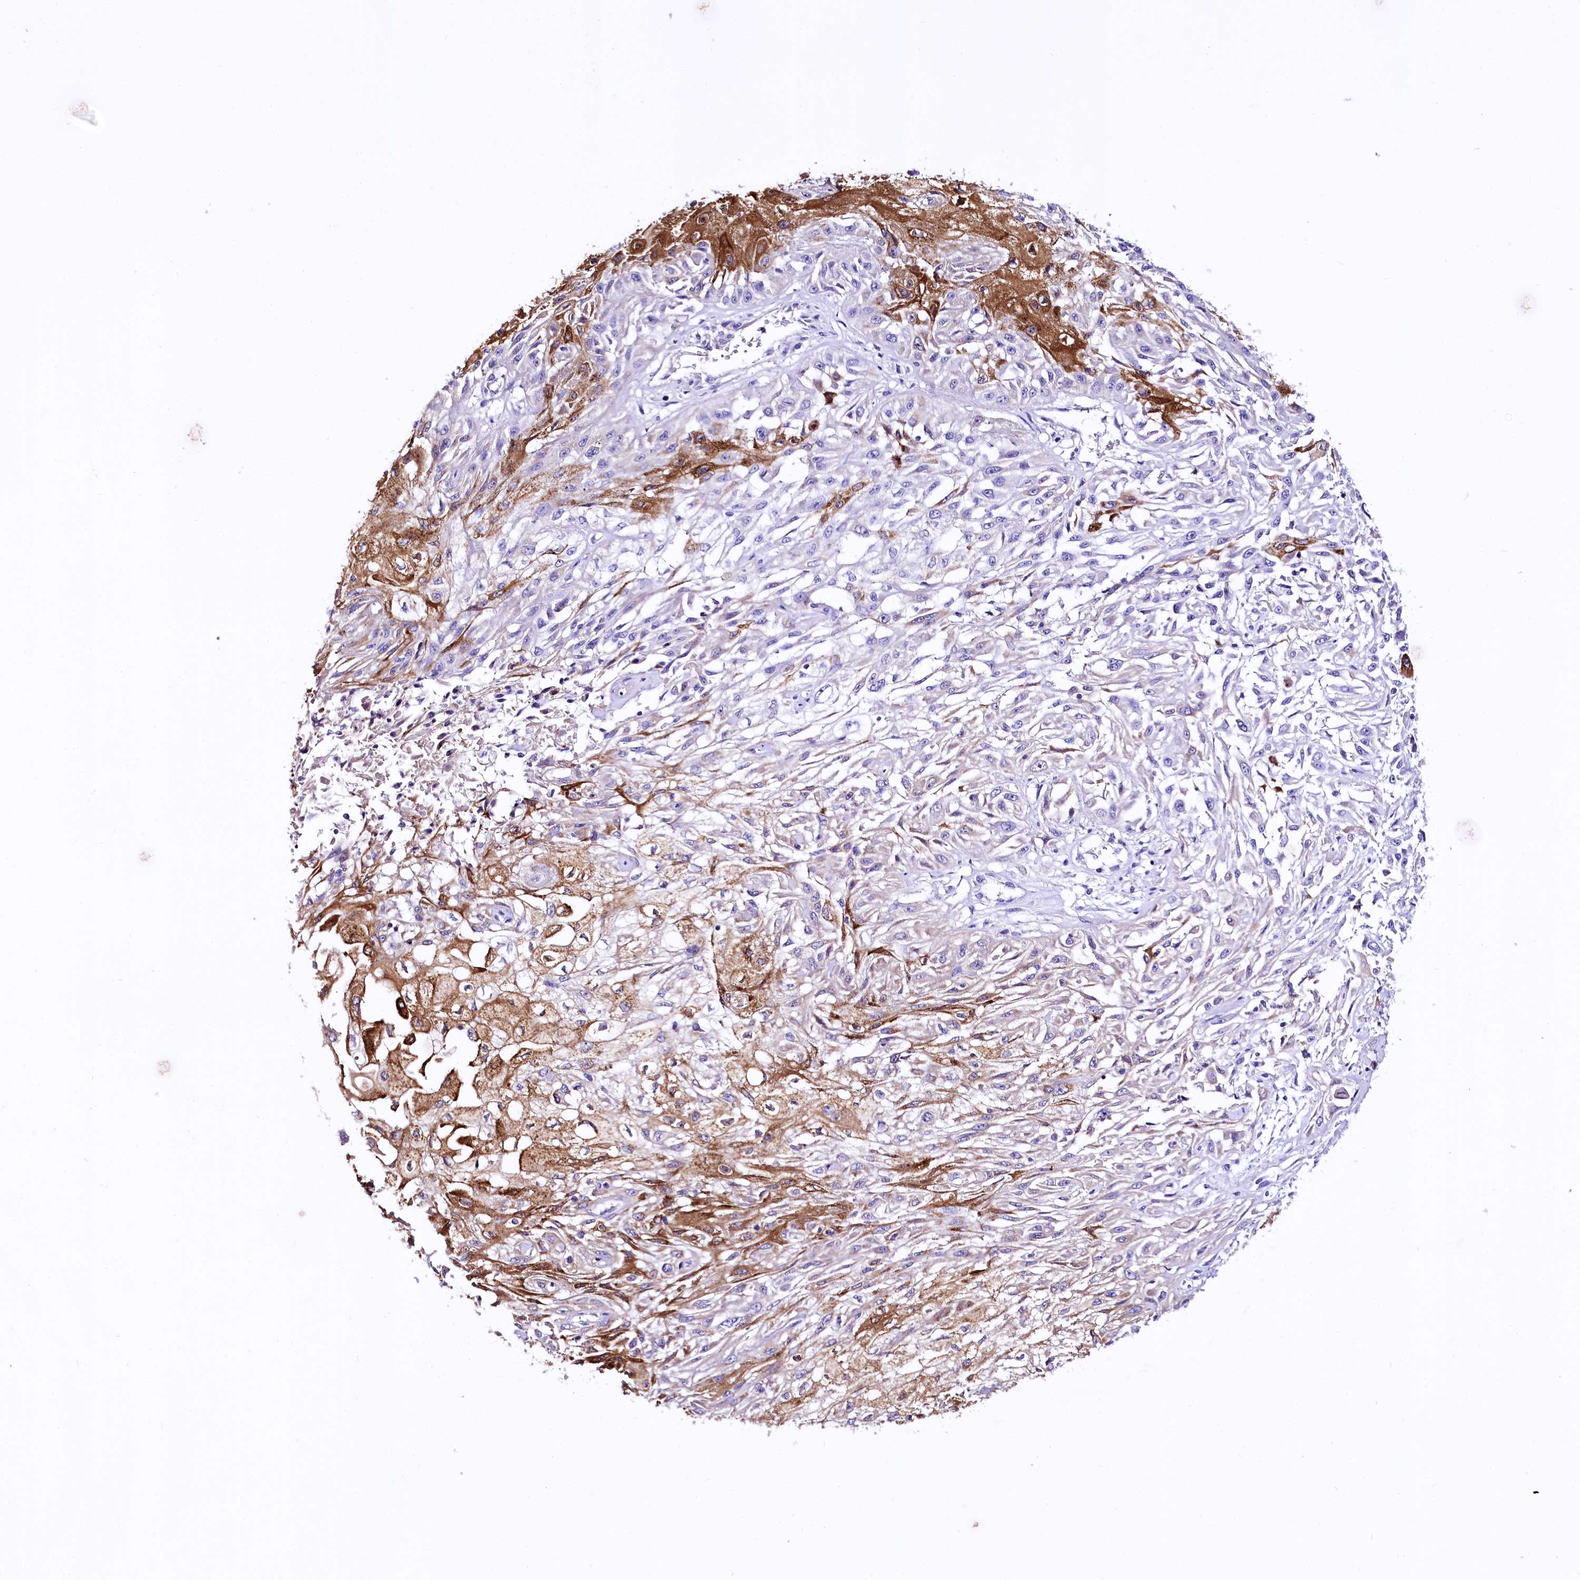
{"staining": {"intensity": "strong", "quantity": "25%-75%", "location": "cytoplasmic/membranous"}, "tissue": "skin cancer", "cell_type": "Tumor cells", "image_type": "cancer", "snomed": [{"axis": "morphology", "description": "Squamous cell carcinoma, NOS"}, {"axis": "morphology", "description": "Squamous cell carcinoma, metastatic, NOS"}, {"axis": "topography", "description": "Skin"}, {"axis": "topography", "description": "Lymph node"}], "caption": "DAB (3,3'-diaminobenzidine) immunohistochemical staining of human skin cancer (squamous cell carcinoma) reveals strong cytoplasmic/membranous protein positivity in approximately 25%-75% of tumor cells. Ihc stains the protein in brown and the nuclei are stained blue.", "gene": "A2ML1", "patient": {"sex": "male", "age": 75}}